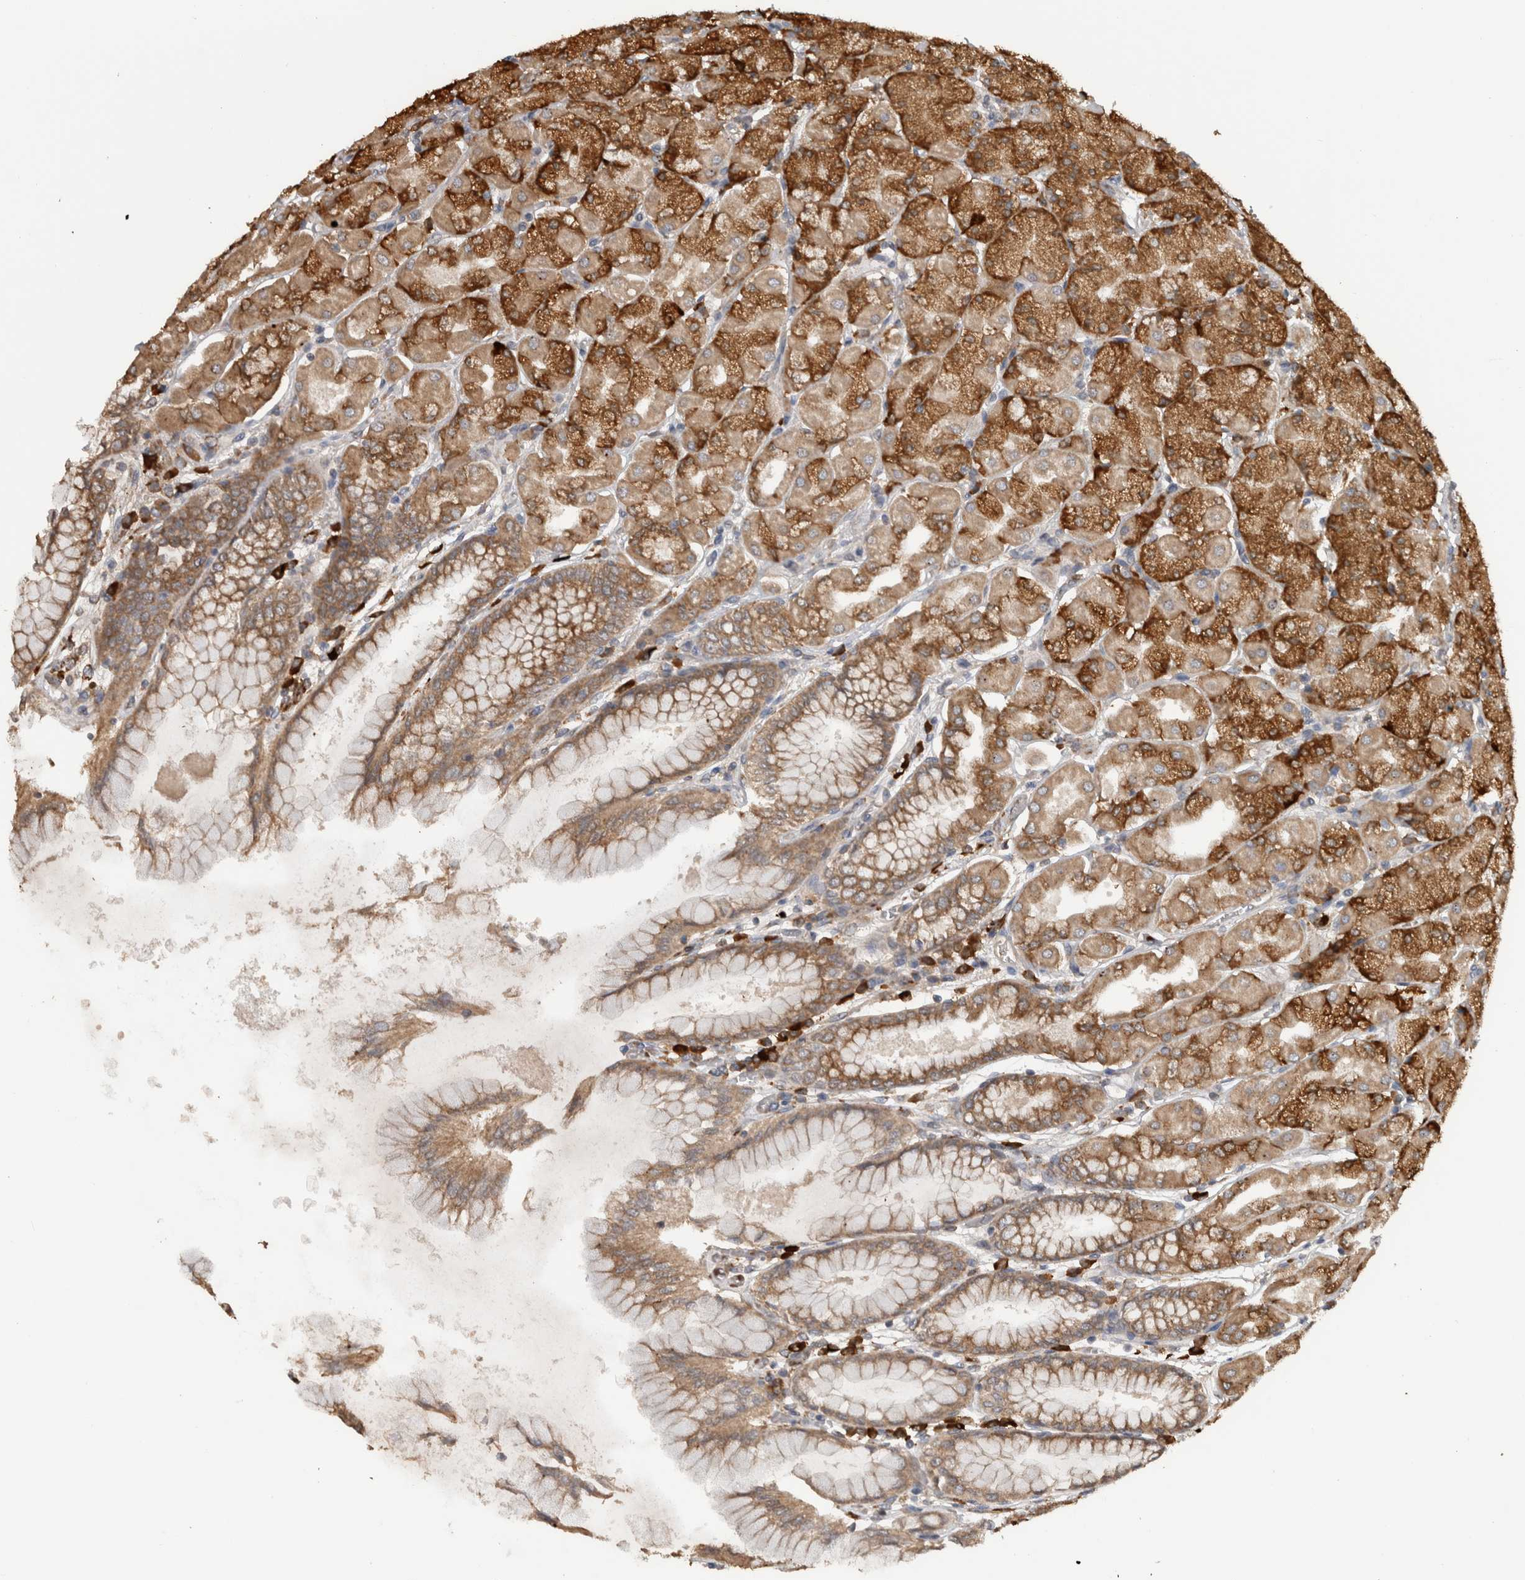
{"staining": {"intensity": "strong", "quantity": ">75%", "location": "cytoplasmic/membranous"}, "tissue": "stomach", "cell_type": "Glandular cells", "image_type": "normal", "snomed": [{"axis": "morphology", "description": "Normal tissue, NOS"}, {"axis": "topography", "description": "Stomach, upper"}], "caption": "Human stomach stained for a protein (brown) demonstrates strong cytoplasmic/membranous positive expression in approximately >75% of glandular cells.", "gene": "ADGRL3", "patient": {"sex": "female", "age": 56}}